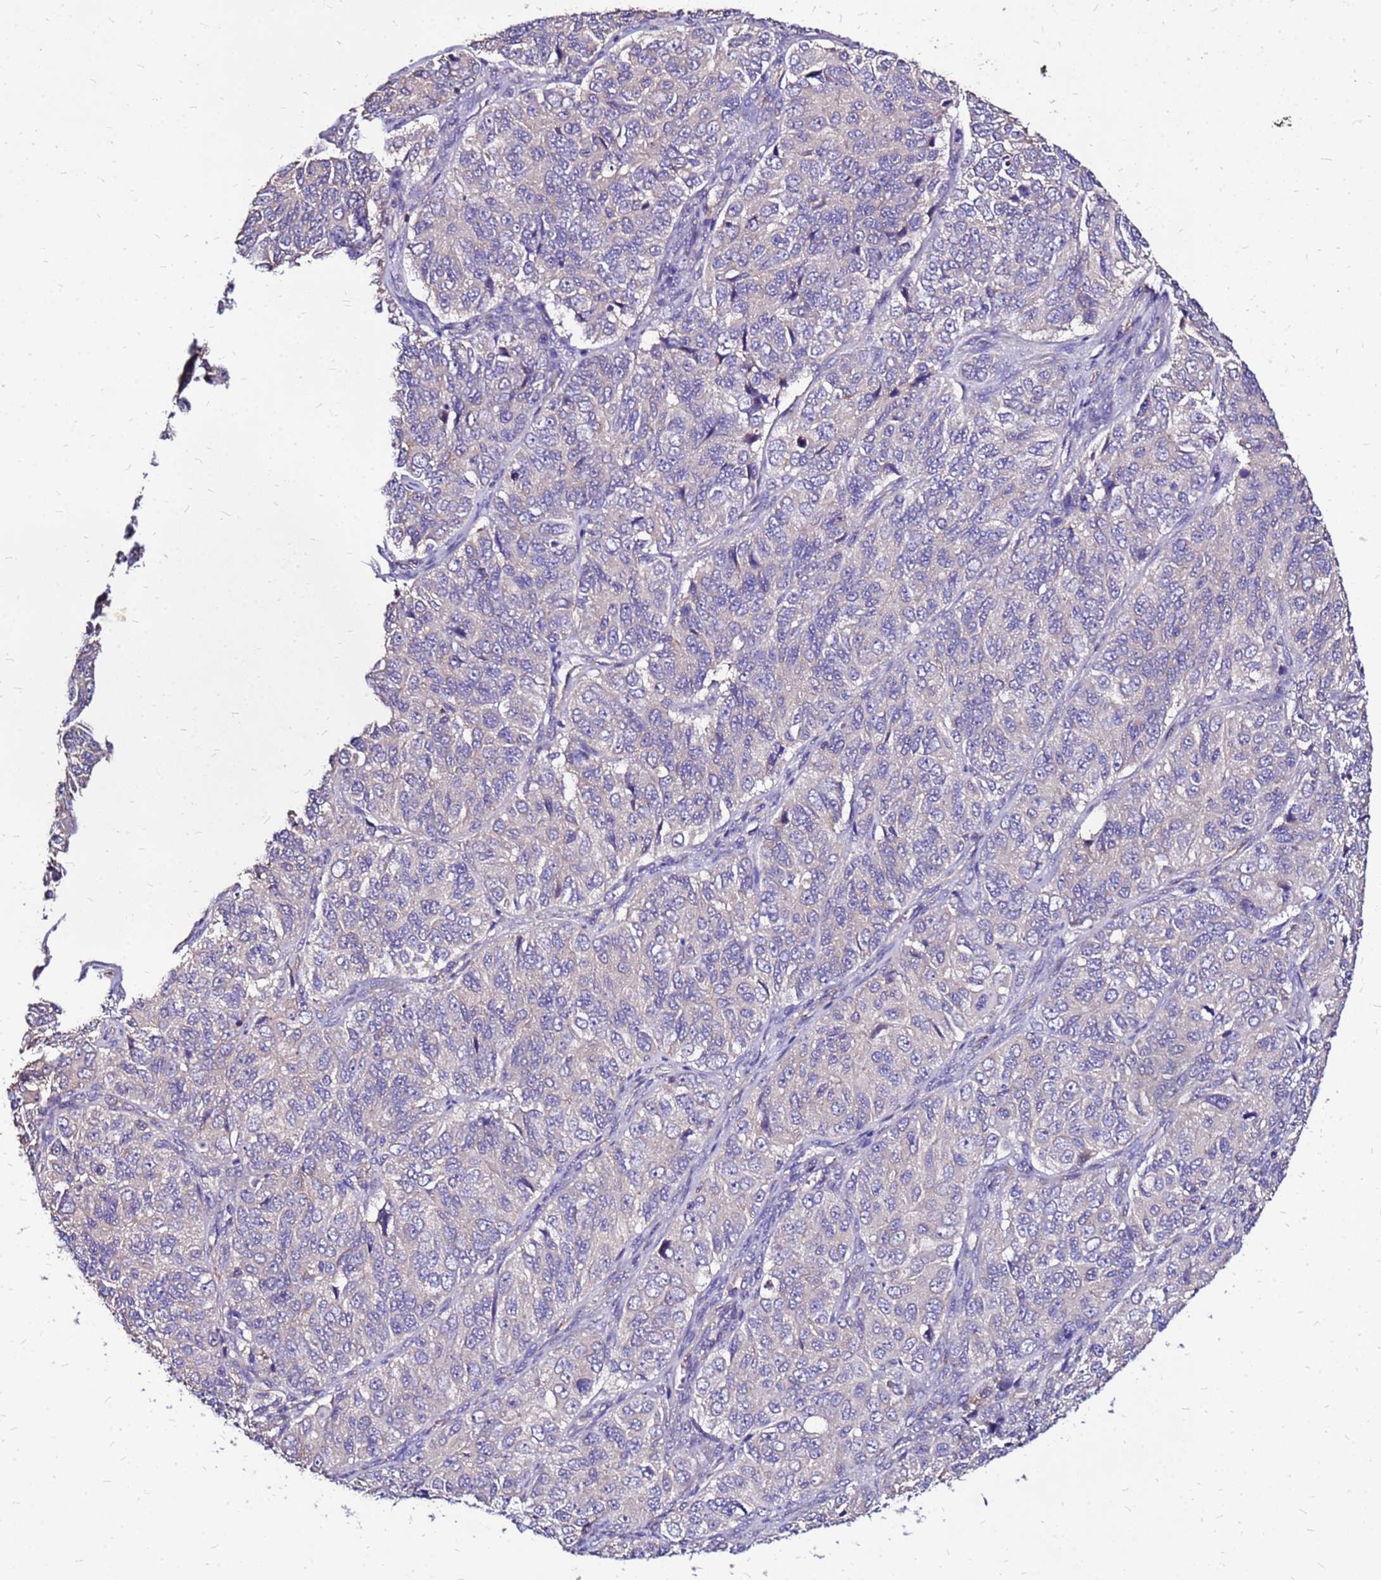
{"staining": {"intensity": "negative", "quantity": "none", "location": "none"}, "tissue": "ovarian cancer", "cell_type": "Tumor cells", "image_type": "cancer", "snomed": [{"axis": "morphology", "description": "Carcinoma, endometroid"}, {"axis": "topography", "description": "Ovary"}], "caption": "IHC of ovarian cancer (endometroid carcinoma) shows no positivity in tumor cells. (DAB immunohistochemistry (IHC), high magnification).", "gene": "ARHGEF5", "patient": {"sex": "female", "age": 51}}